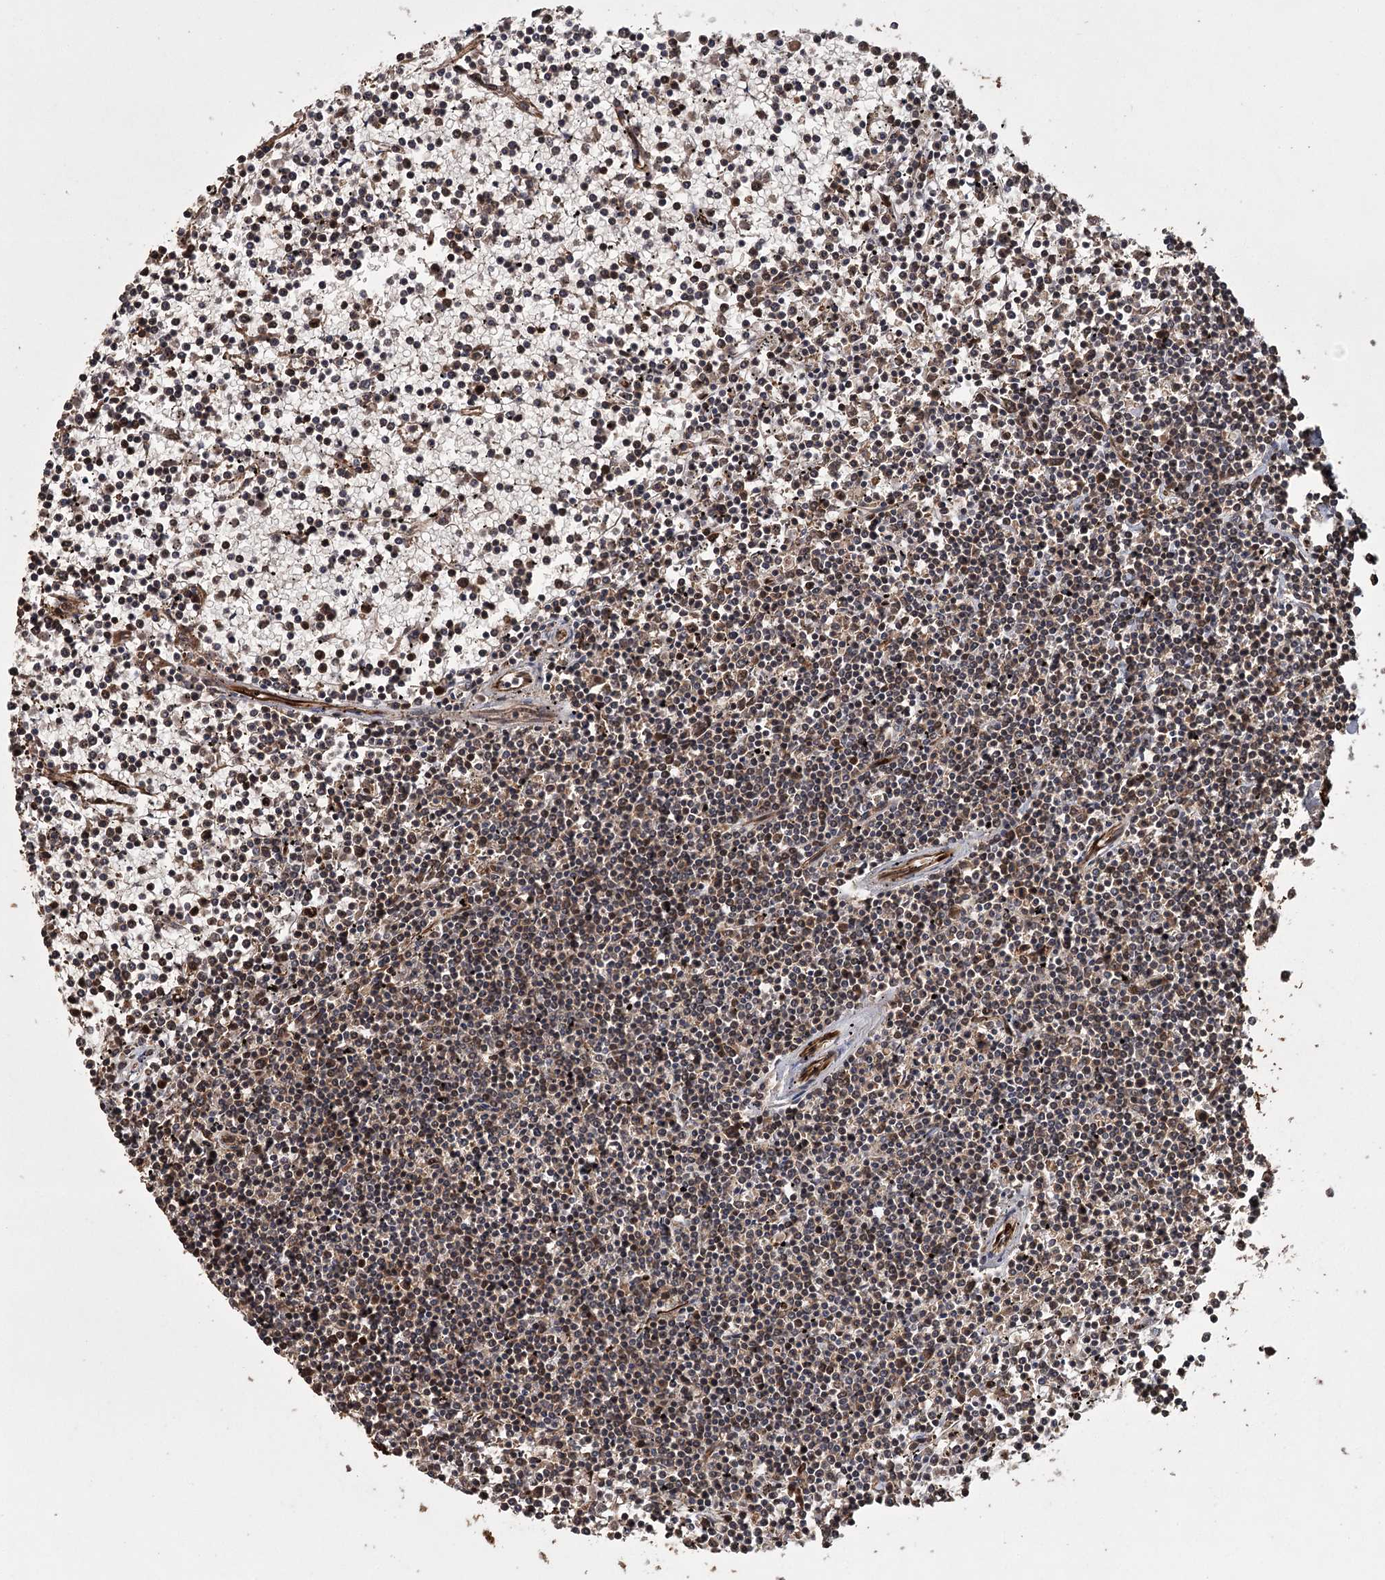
{"staining": {"intensity": "moderate", "quantity": "<25%", "location": "cytoplasmic/membranous"}, "tissue": "lymphoma", "cell_type": "Tumor cells", "image_type": "cancer", "snomed": [{"axis": "morphology", "description": "Malignant lymphoma, non-Hodgkin's type, Low grade"}, {"axis": "topography", "description": "Spleen"}], "caption": "Lymphoma tissue shows moderate cytoplasmic/membranous expression in about <25% of tumor cells, visualized by immunohistochemistry.", "gene": "RPAP3", "patient": {"sex": "female", "age": 19}}